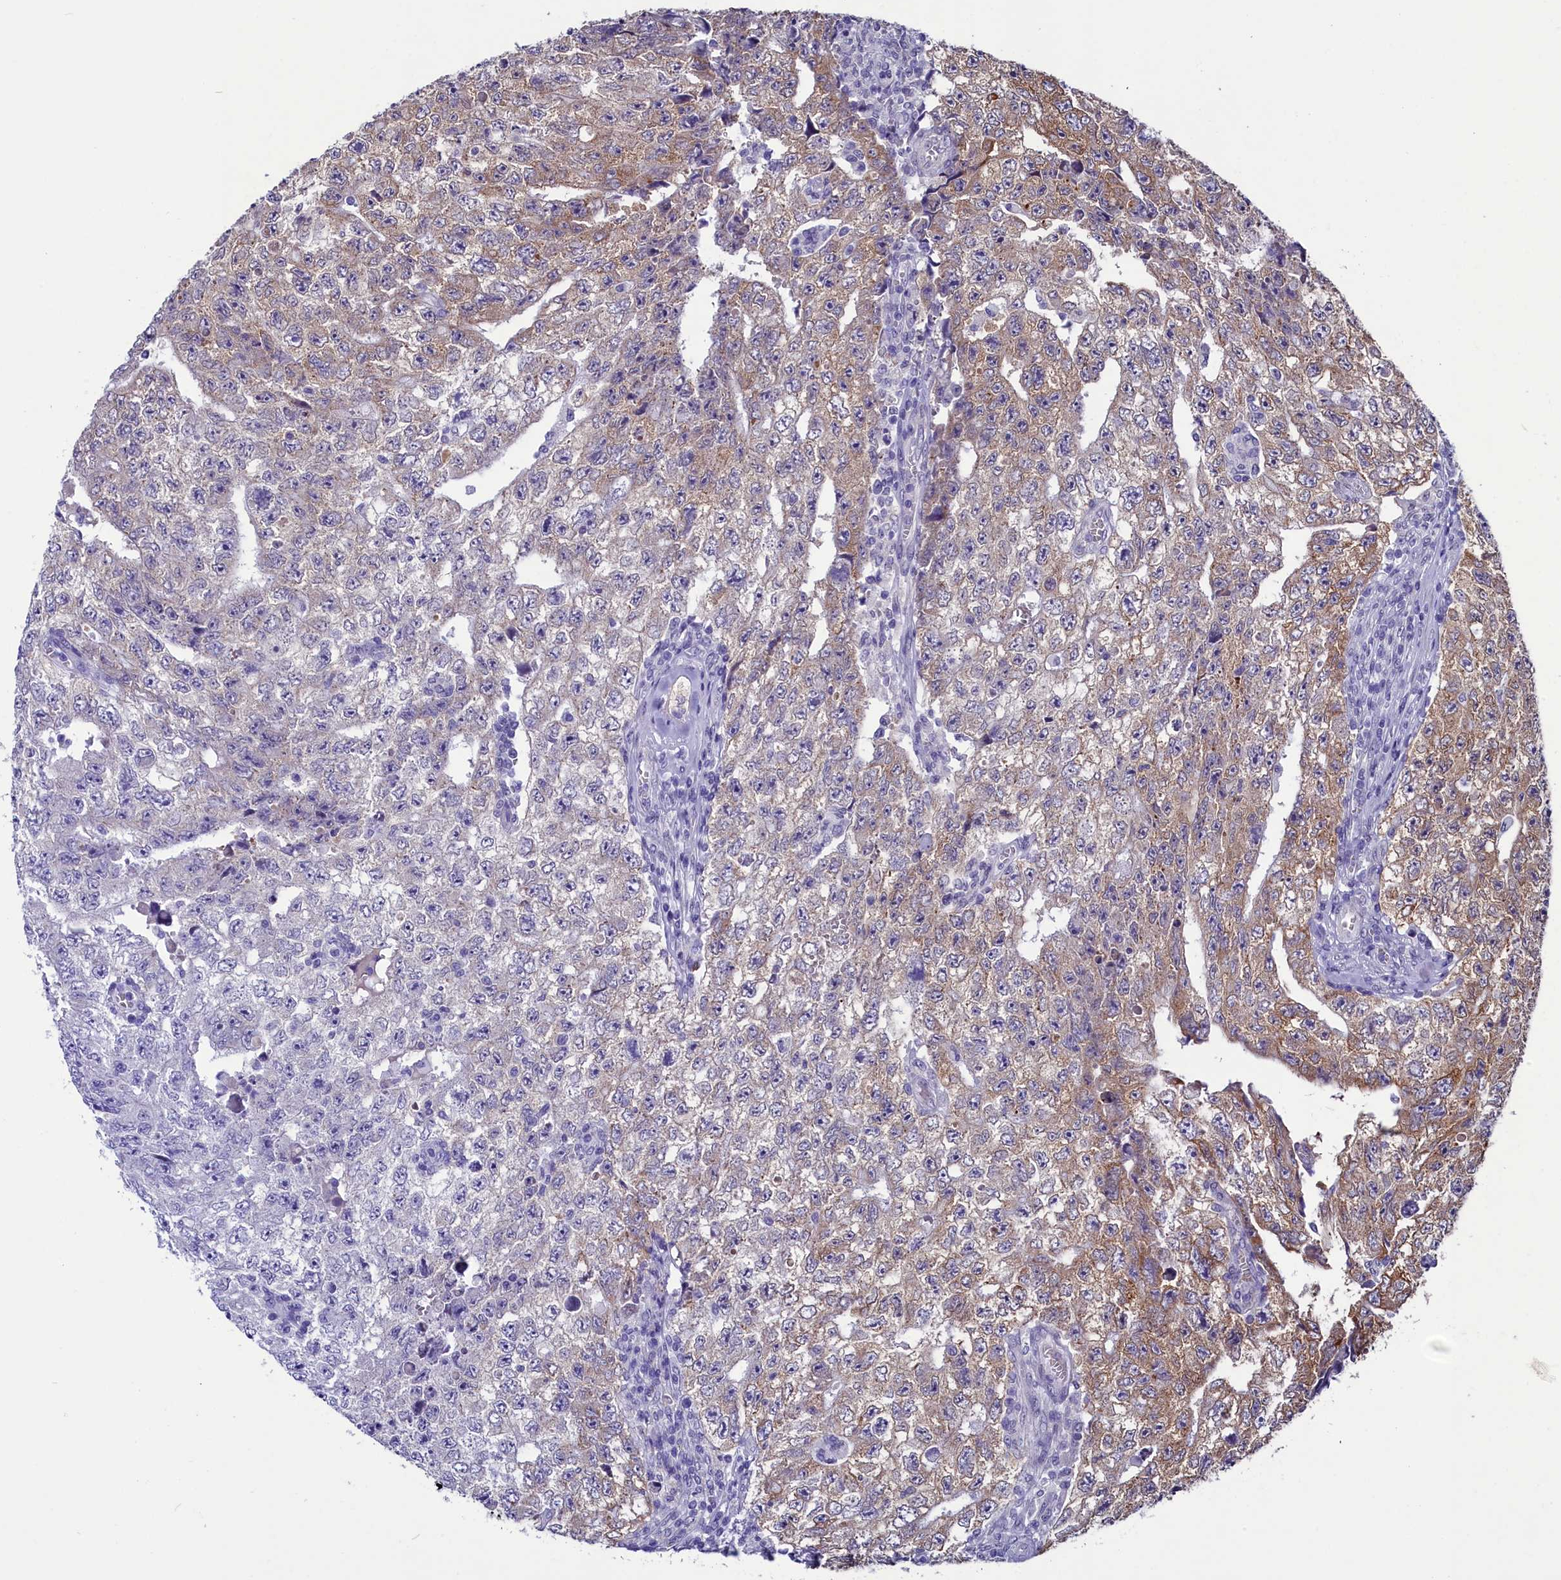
{"staining": {"intensity": "moderate", "quantity": "25%-75%", "location": "cytoplasmic/membranous"}, "tissue": "testis cancer", "cell_type": "Tumor cells", "image_type": "cancer", "snomed": [{"axis": "morphology", "description": "Carcinoma, Embryonal, NOS"}, {"axis": "topography", "description": "Testis"}], "caption": "Human testis cancer (embryonal carcinoma) stained for a protein (brown) reveals moderate cytoplasmic/membranous positive staining in about 25%-75% of tumor cells.", "gene": "SCD5", "patient": {"sex": "male", "age": 17}}